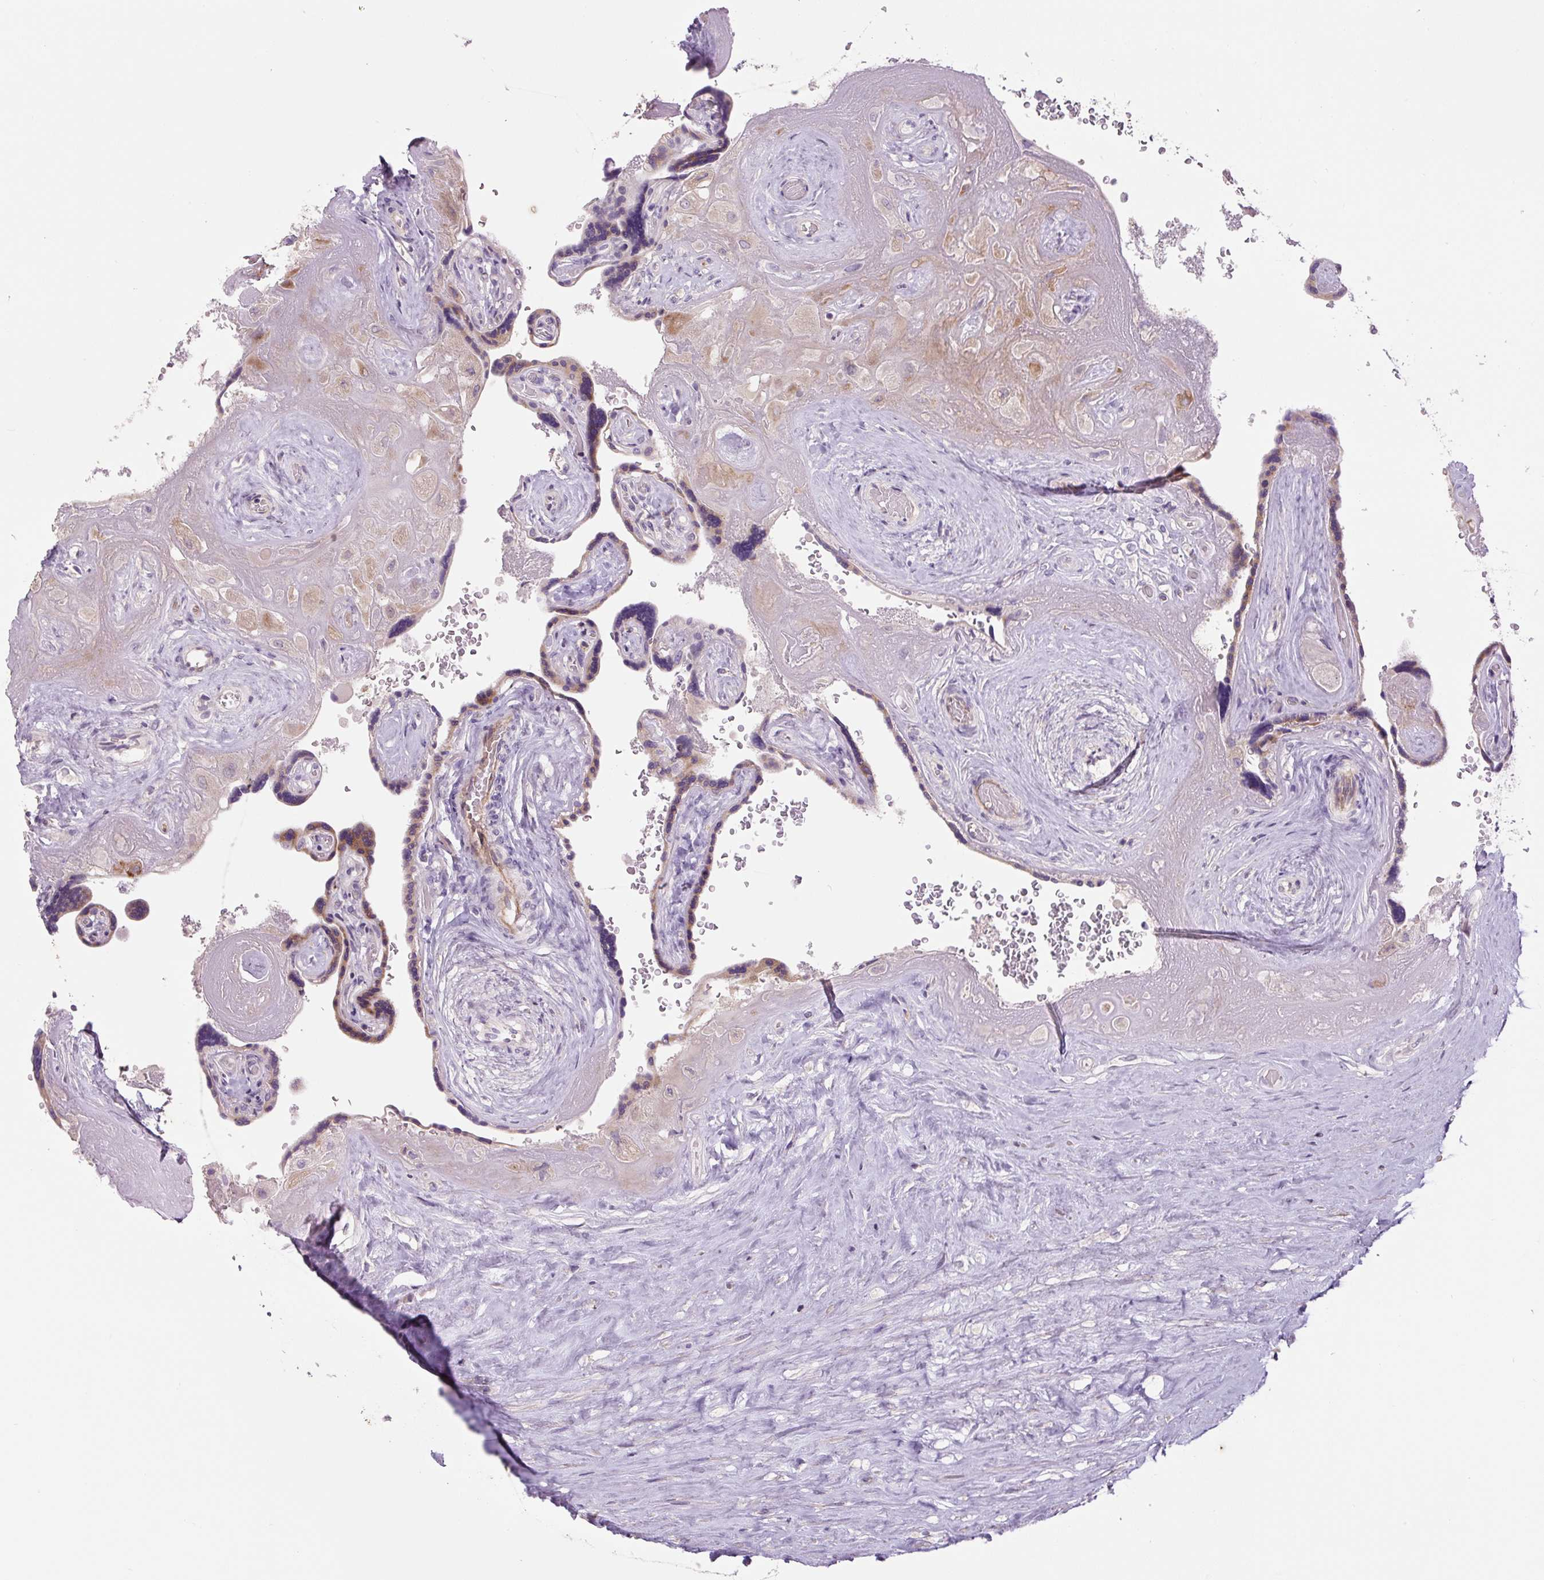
{"staining": {"intensity": "weak", "quantity": "25%-75%", "location": "cytoplasmic/membranous"}, "tissue": "placenta", "cell_type": "Decidual cells", "image_type": "normal", "snomed": [{"axis": "morphology", "description": "Normal tissue, NOS"}, {"axis": "topography", "description": "Placenta"}], "caption": "Brown immunohistochemical staining in normal human placenta demonstrates weak cytoplasmic/membranous staining in about 25%-75% of decidual cells.", "gene": "TMEM100", "patient": {"sex": "female", "age": 32}}